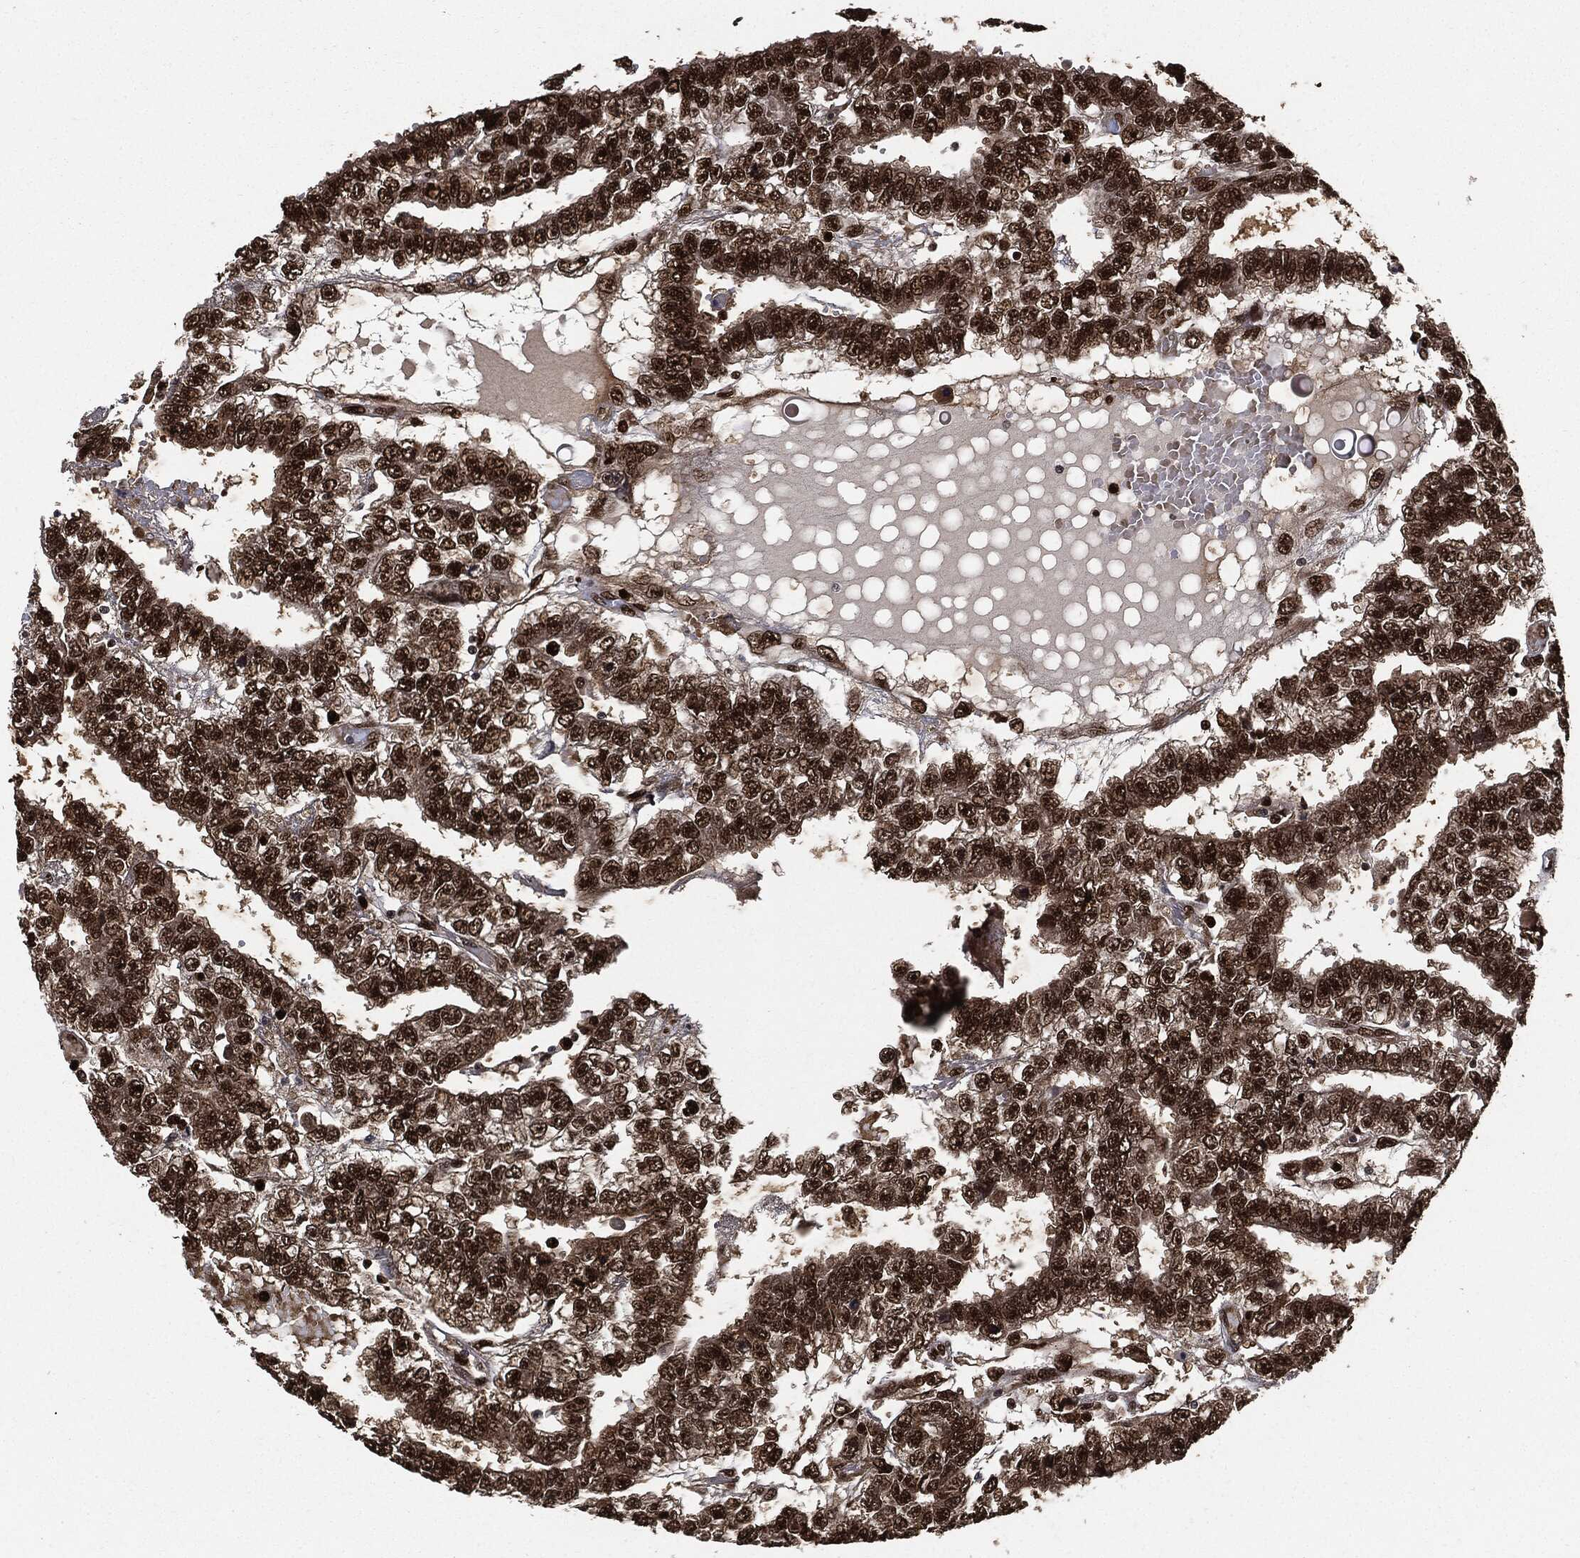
{"staining": {"intensity": "strong", "quantity": ">75%", "location": "nuclear"}, "tissue": "testis cancer", "cell_type": "Tumor cells", "image_type": "cancer", "snomed": [{"axis": "morphology", "description": "Carcinoma, Embryonal, NOS"}, {"axis": "topography", "description": "Testis"}], "caption": "Human embryonal carcinoma (testis) stained with a brown dye shows strong nuclear positive expression in about >75% of tumor cells.", "gene": "PCNA", "patient": {"sex": "male", "age": 25}}